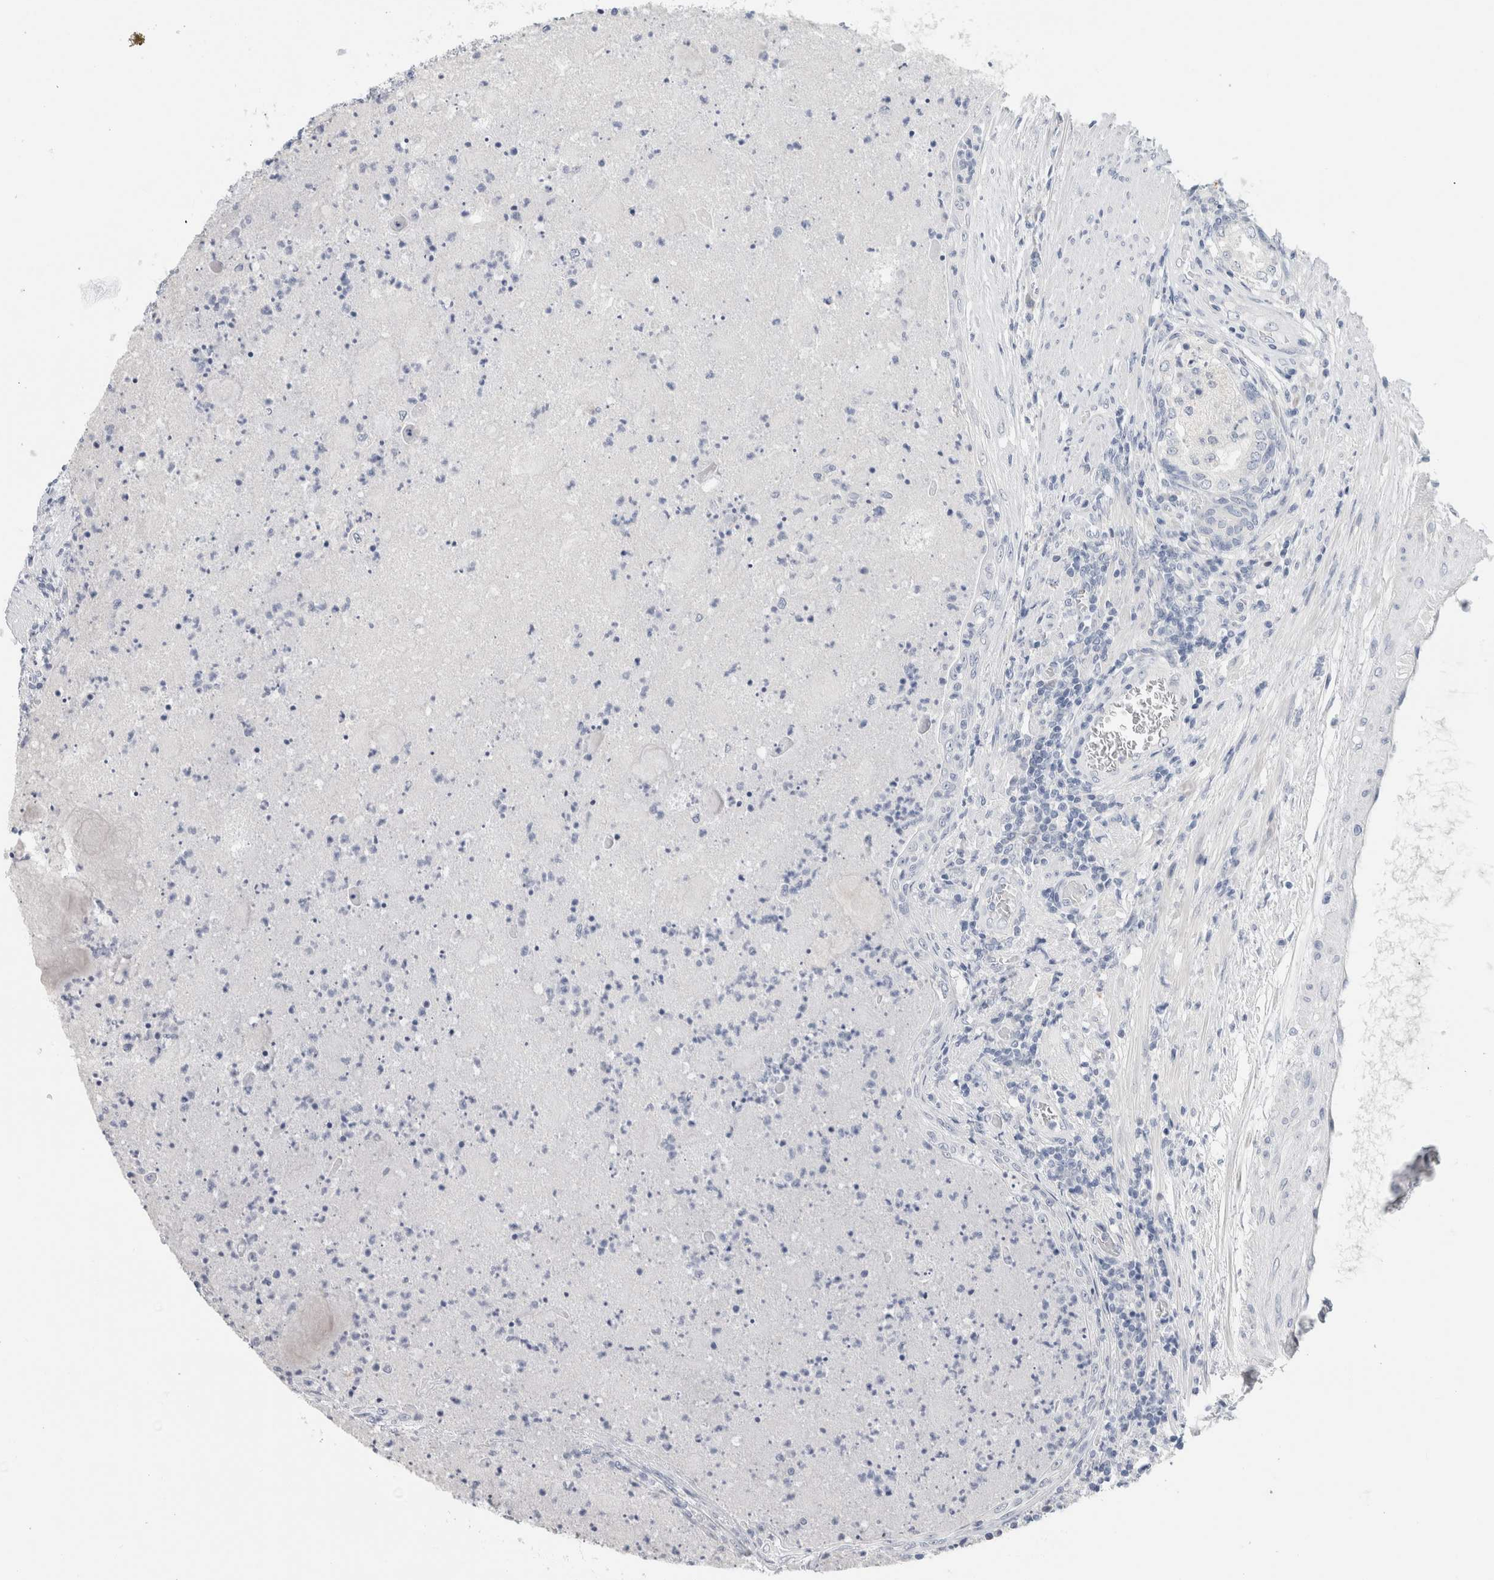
{"staining": {"intensity": "negative", "quantity": "none", "location": "none"}, "tissue": "prostate", "cell_type": "Glandular cells", "image_type": "normal", "snomed": [{"axis": "morphology", "description": "Normal tissue, NOS"}, {"axis": "topography", "description": "Prostate"}], "caption": "The photomicrograph displays no significant positivity in glandular cells of prostate. (DAB immunohistochemistry (IHC) with hematoxylin counter stain).", "gene": "BCAN", "patient": {"sex": "male", "age": 76}}